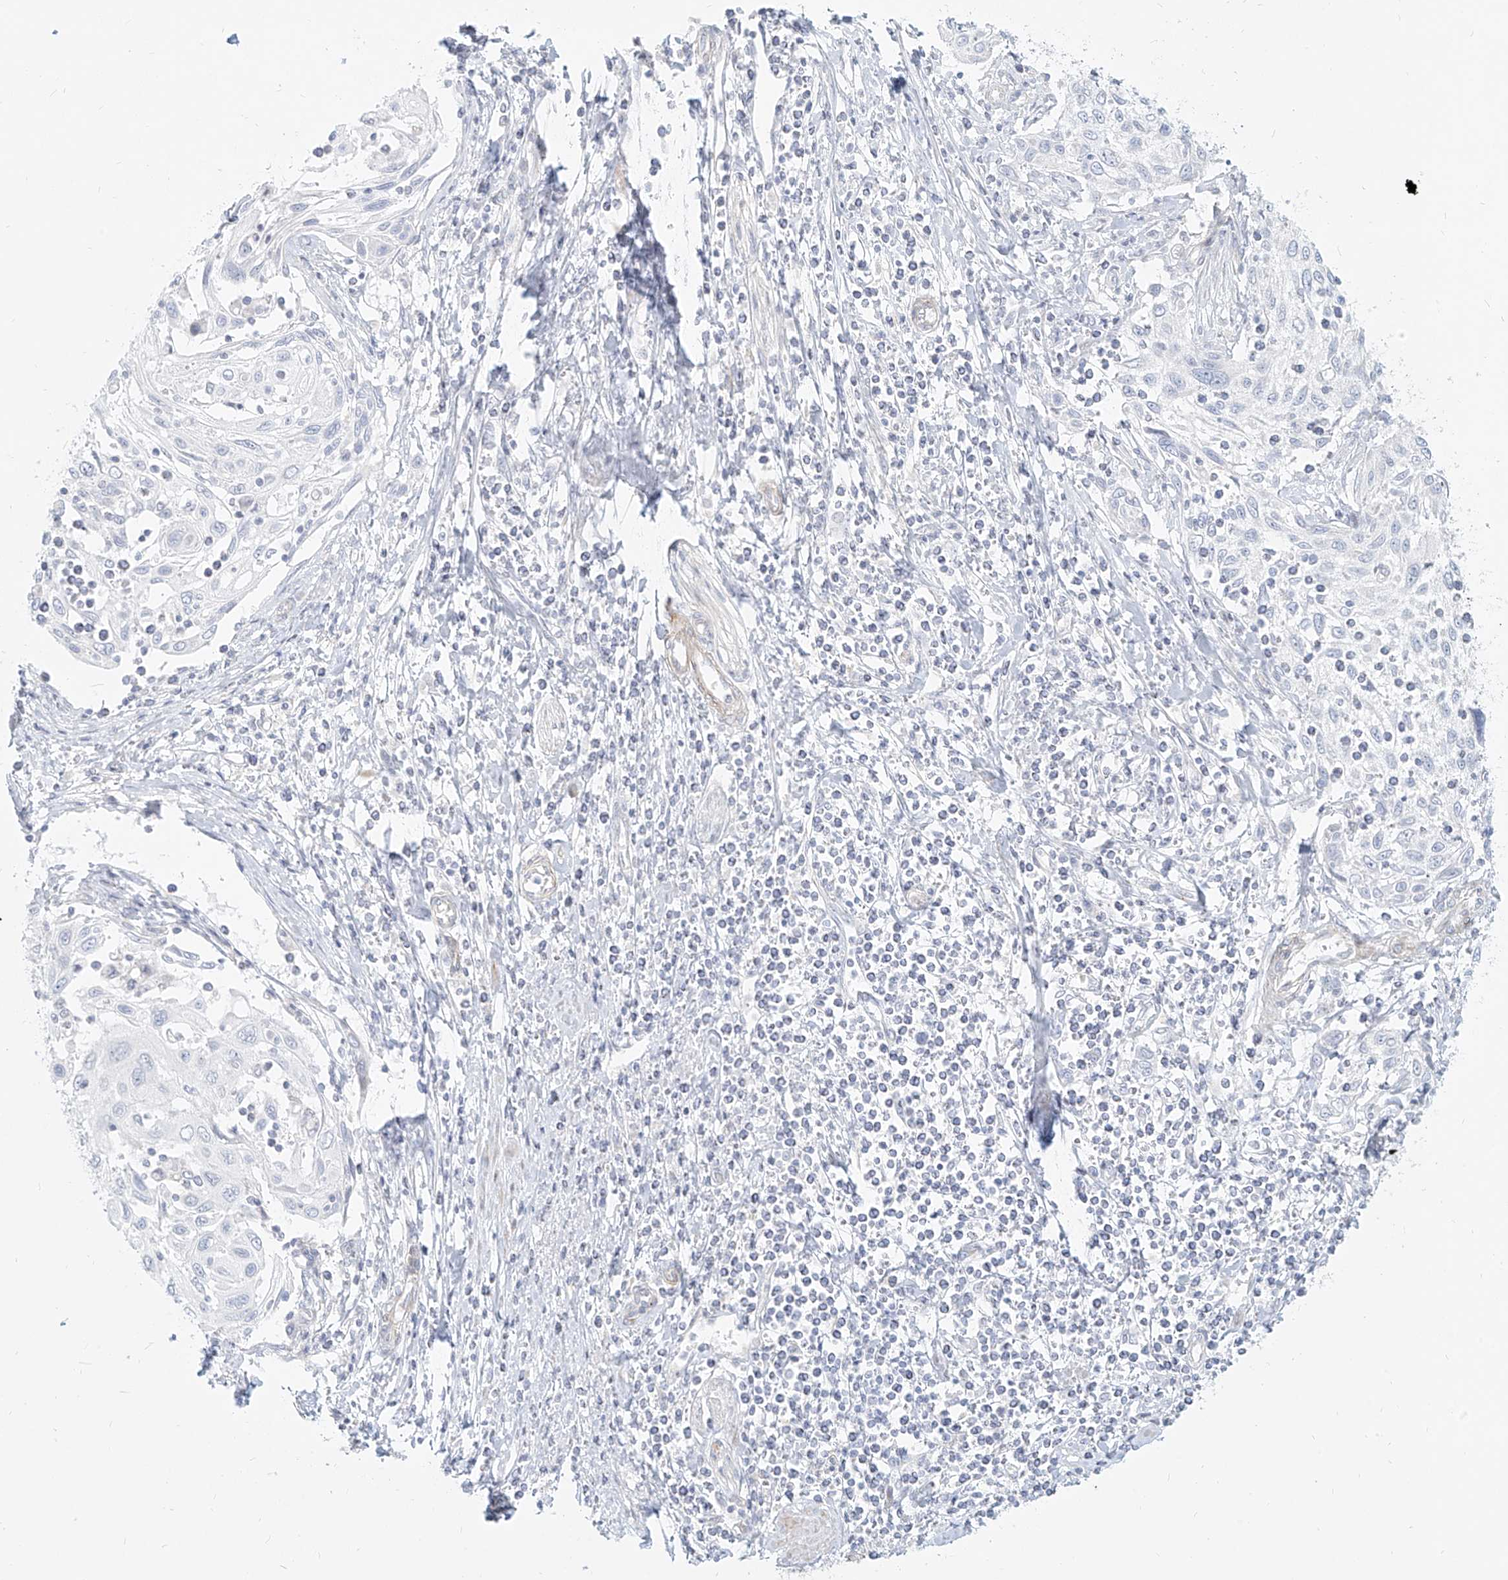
{"staining": {"intensity": "negative", "quantity": "none", "location": "none"}, "tissue": "cervical cancer", "cell_type": "Tumor cells", "image_type": "cancer", "snomed": [{"axis": "morphology", "description": "Squamous cell carcinoma, NOS"}, {"axis": "topography", "description": "Cervix"}], "caption": "High magnification brightfield microscopy of cervical cancer (squamous cell carcinoma) stained with DAB (3,3'-diaminobenzidine) (brown) and counterstained with hematoxylin (blue): tumor cells show no significant positivity.", "gene": "ITPKB", "patient": {"sex": "female", "age": 70}}